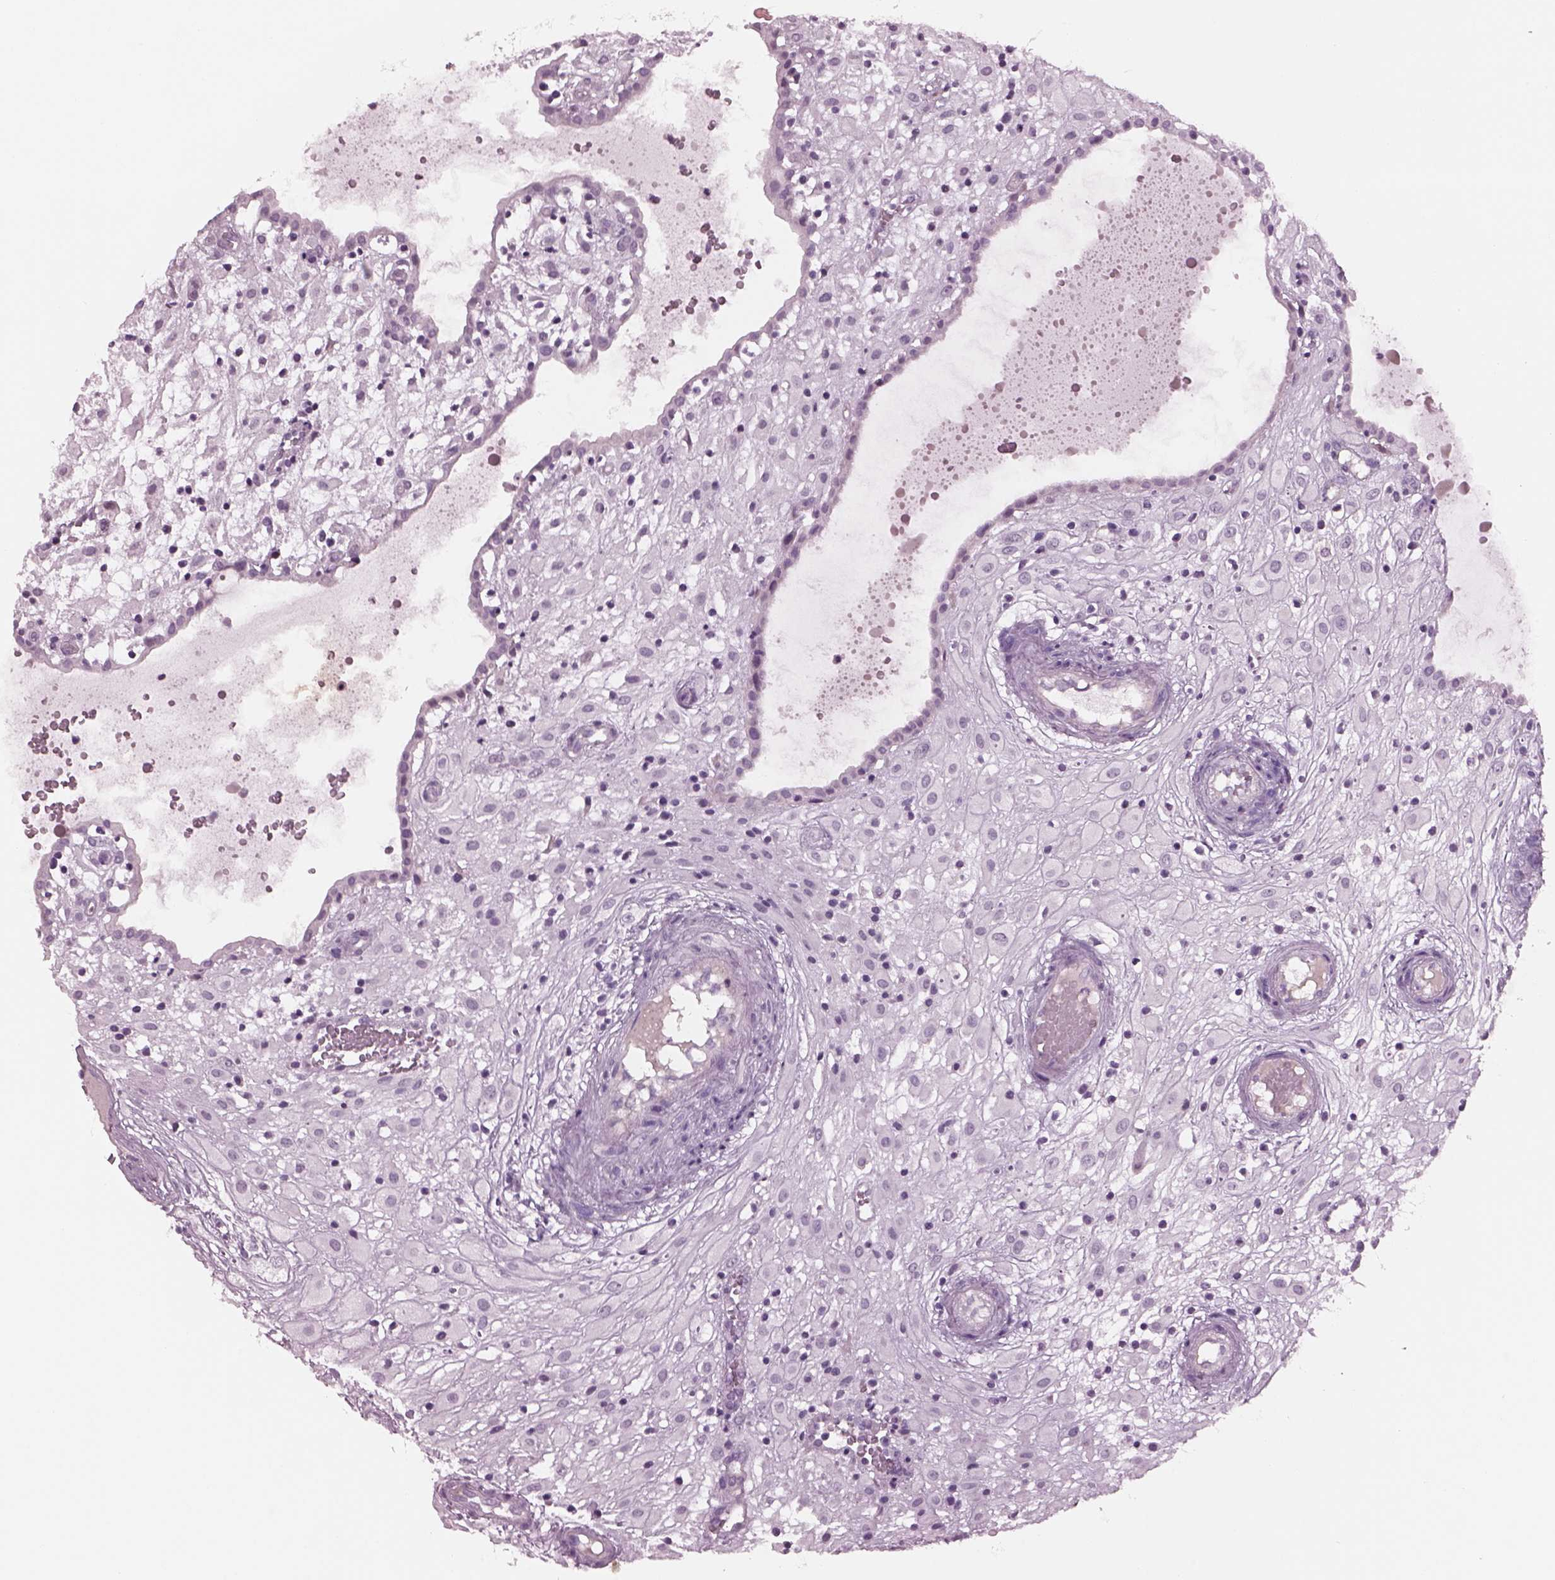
{"staining": {"intensity": "negative", "quantity": "none", "location": "none"}, "tissue": "placenta", "cell_type": "Decidual cells", "image_type": "normal", "snomed": [{"axis": "morphology", "description": "Normal tissue, NOS"}, {"axis": "topography", "description": "Placenta"}], "caption": "DAB immunohistochemical staining of benign human placenta shows no significant positivity in decidual cells.", "gene": "CYLC1", "patient": {"sex": "female", "age": 24}}